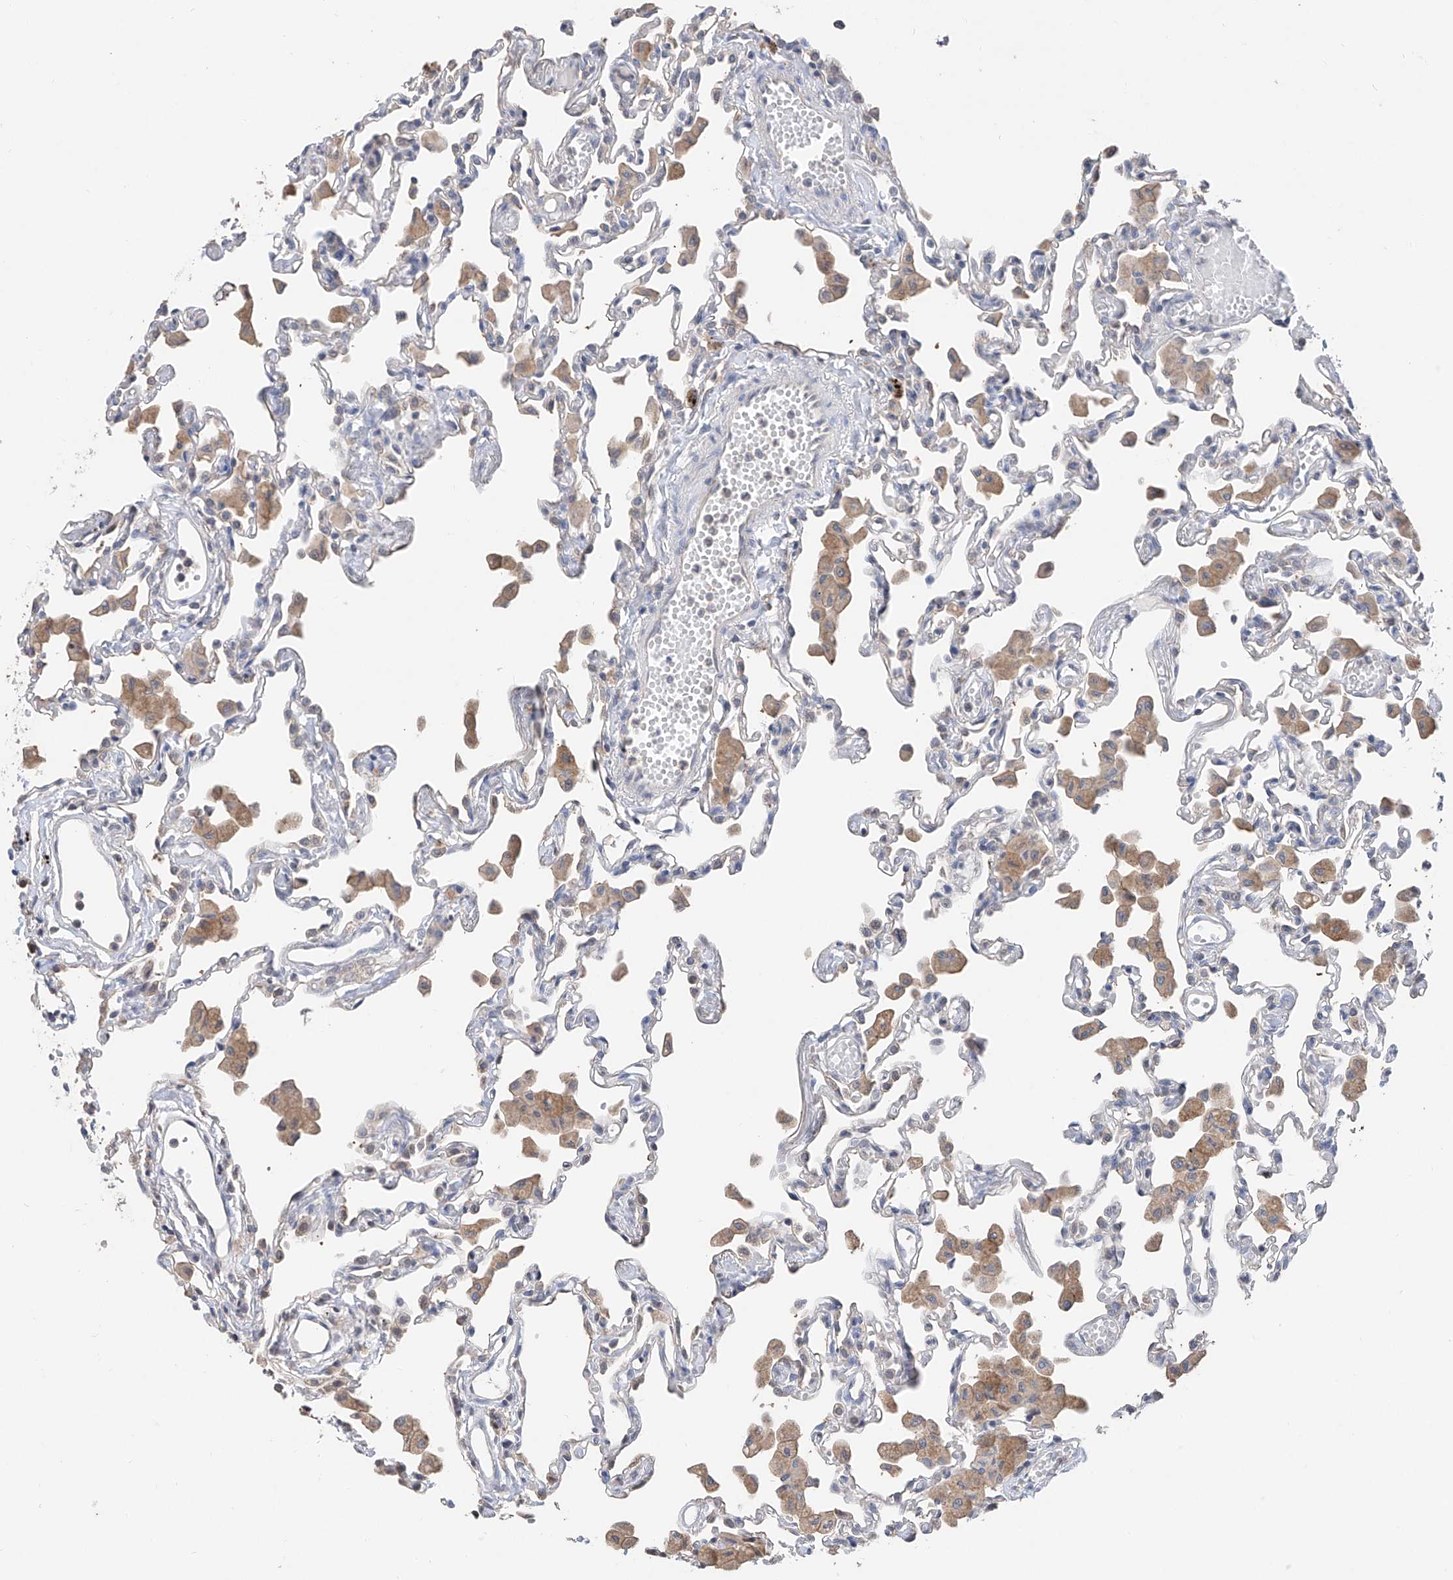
{"staining": {"intensity": "negative", "quantity": "none", "location": "none"}, "tissue": "lung", "cell_type": "Alveolar cells", "image_type": "normal", "snomed": [{"axis": "morphology", "description": "Normal tissue, NOS"}, {"axis": "topography", "description": "Bronchus"}, {"axis": "topography", "description": "Lung"}], "caption": "This is an immunohistochemistry image of unremarkable human lung. There is no staining in alveolar cells.", "gene": "FUCA2", "patient": {"sex": "female", "age": 49}}